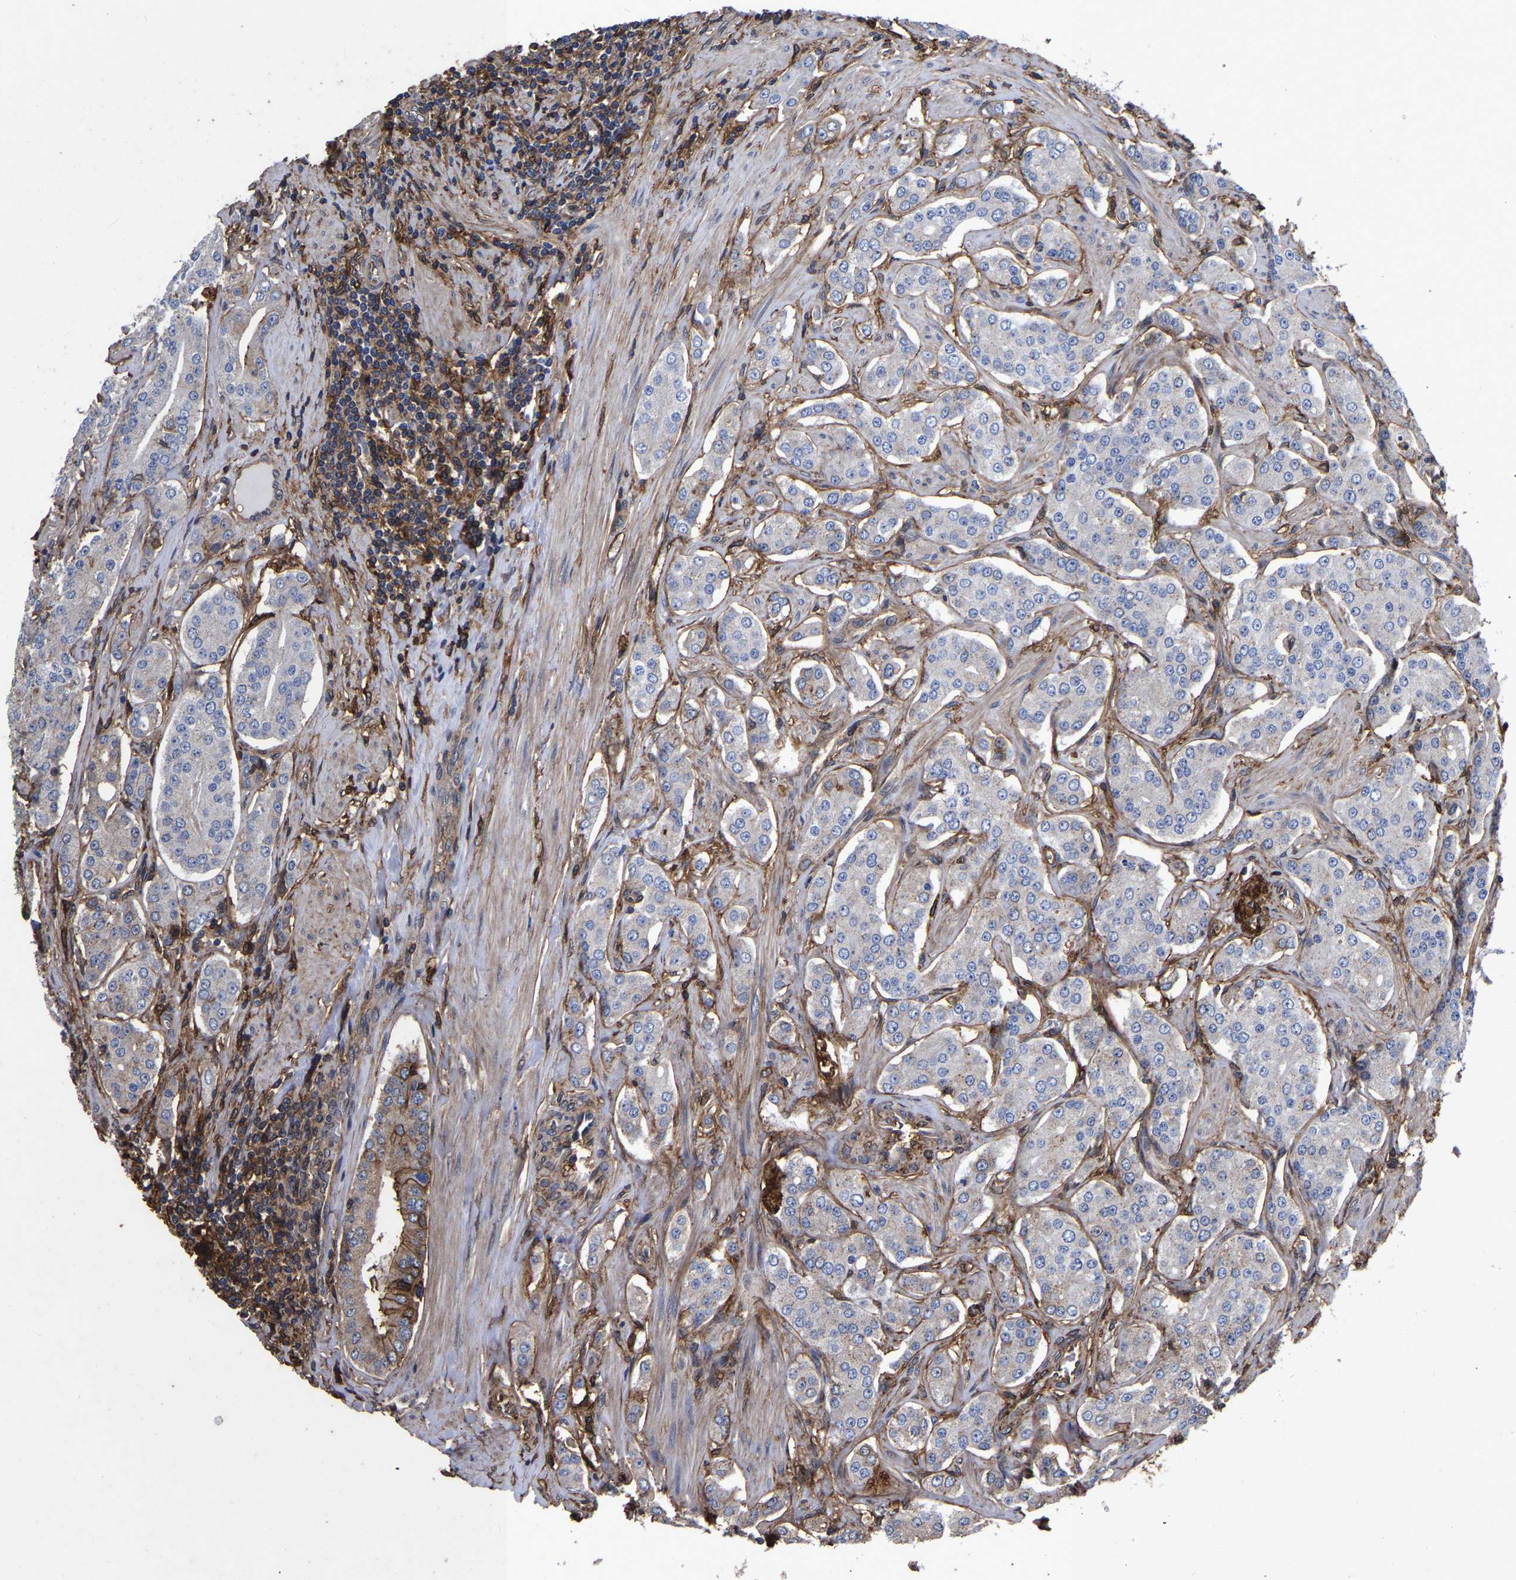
{"staining": {"intensity": "strong", "quantity": "25%-75%", "location": "cytoplasmic/membranous,nuclear"}, "tissue": "prostate cancer", "cell_type": "Tumor cells", "image_type": "cancer", "snomed": [{"axis": "morphology", "description": "Adenocarcinoma, Low grade"}, {"axis": "topography", "description": "Prostate"}], "caption": "This image shows IHC staining of prostate low-grade adenocarcinoma, with high strong cytoplasmic/membranous and nuclear staining in about 25%-75% of tumor cells.", "gene": "LIF", "patient": {"sex": "male", "age": 69}}